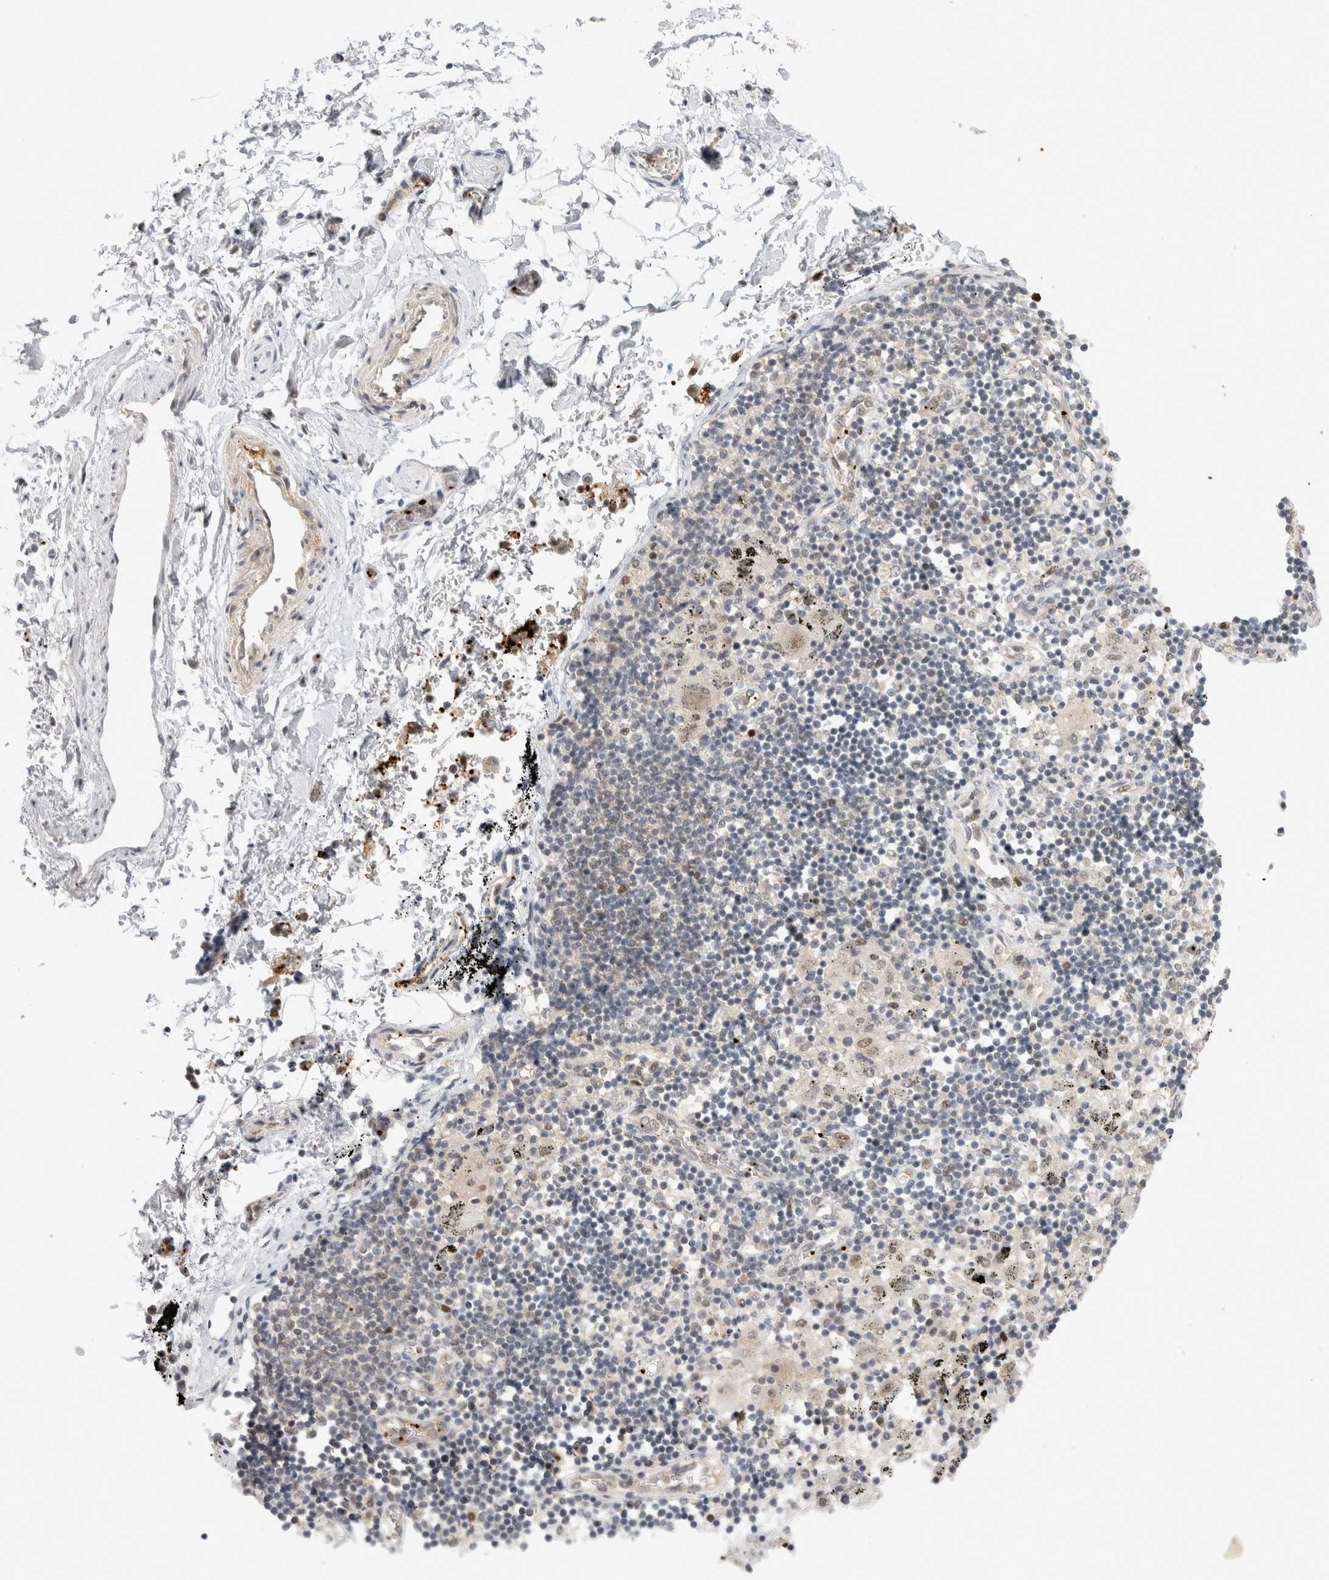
{"staining": {"intensity": "negative", "quantity": "none", "location": "none"}, "tissue": "adipose tissue", "cell_type": "Adipocytes", "image_type": "normal", "snomed": [{"axis": "morphology", "description": "Normal tissue, NOS"}, {"axis": "topography", "description": "Cartilage tissue"}, {"axis": "topography", "description": "Lung"}], "caption": "DAB (3,3'-diaminobenzidine) immunohistochemical staining of unremarkable adipose tissue shows no significant expression in adipocytes.", "gene": "VPS28", "patient": {"sex": "female", "age": 77}}